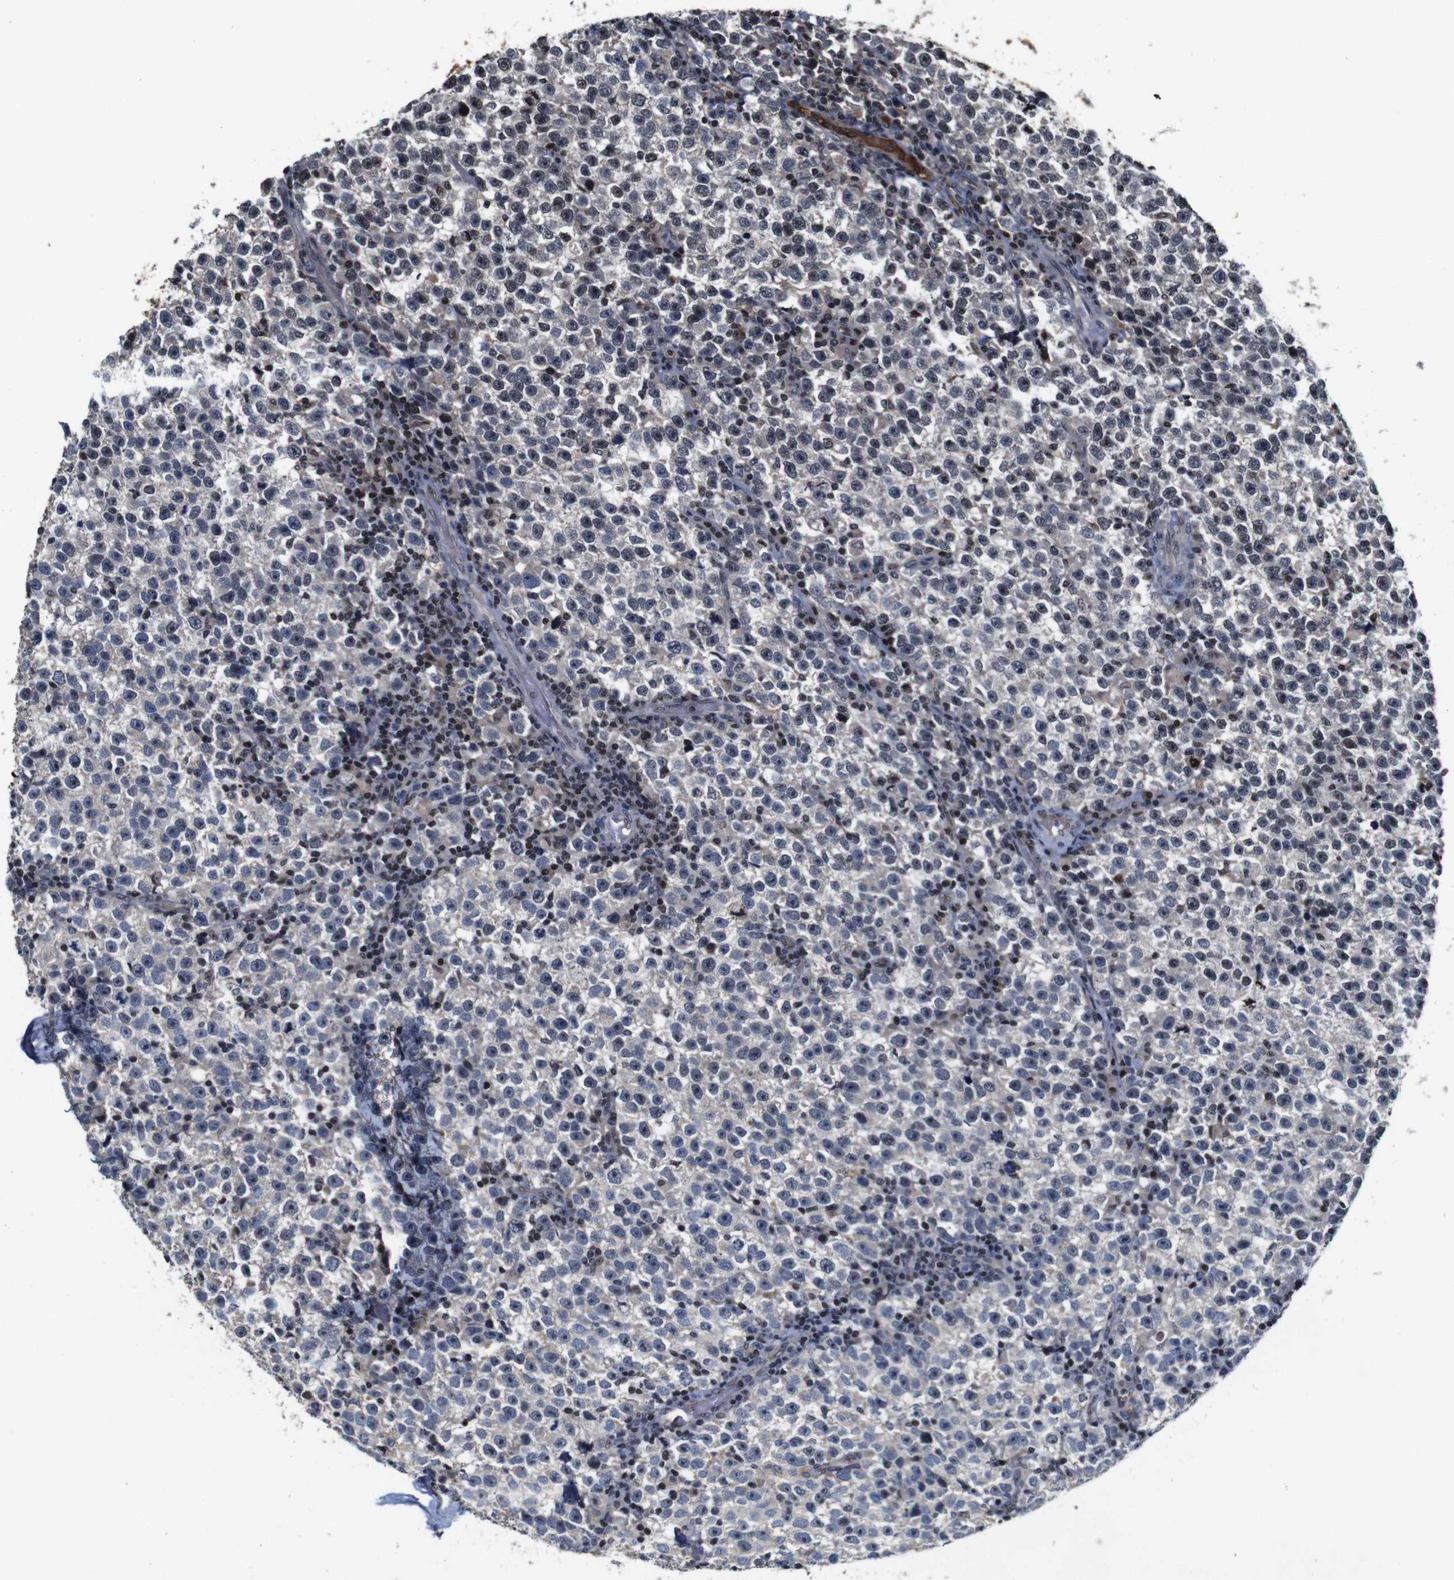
{"staining": {"intensity": "negative", "quantity": "none", "location": "none"}, "tissue": "testis cancer", "cell_type": "Tumor cells", "image_type": "cancer", "snomed": [{"axis": "morphology", "description": "Seminoma, NOS"}, {"axis": "topography", "description": "Testis"}], "caption": "Histopathology image shows no protein positivity in tumor cells of seminoma (testis) tissue.", "gene": "MYC", "patient": {"sex": "male", "age": 43}}